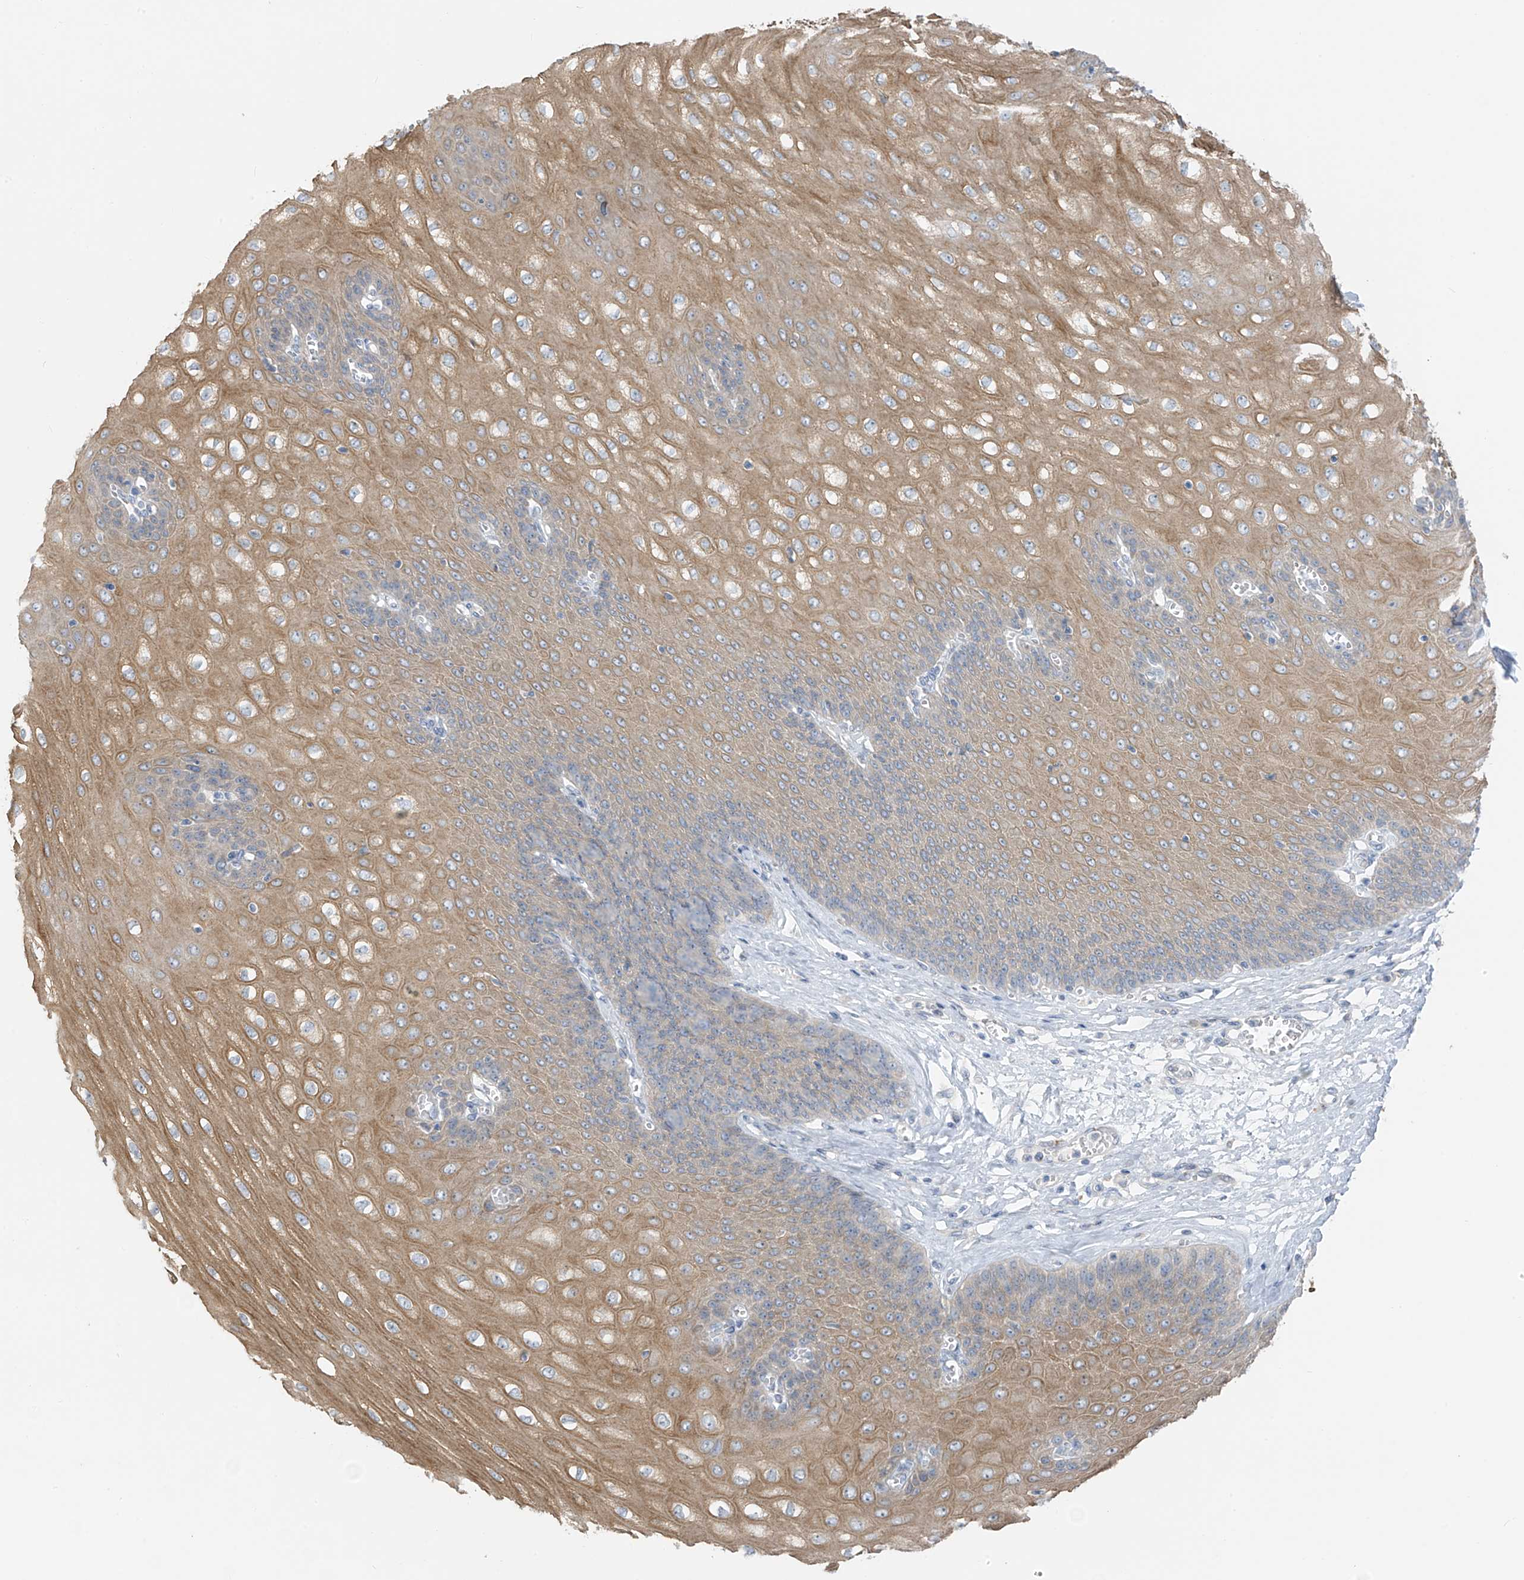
{"staining": {"intensity": "moderate", "quantity": "25%-75%", "location": "cytoplasmic/membranous"}, "tissue": "esophagus", "cell_type": "Squamous epithelial cells", "image_type": "normal", "snomed": [{"axis": "morphology", "description": "Normal tissue, NOS"}, {"axis": "topography", "description": "Esophagus"}], "caption": "Protein analysis of normal esophagus shows moderate cytoplasmic/membranous staining in approximately 25%-75% of squamous epithelial cells. (Brightfield microscopy of DAB IHC at high magnification).", "gene": "NALCN", "patient": {"sex": "male", "age": 60}}